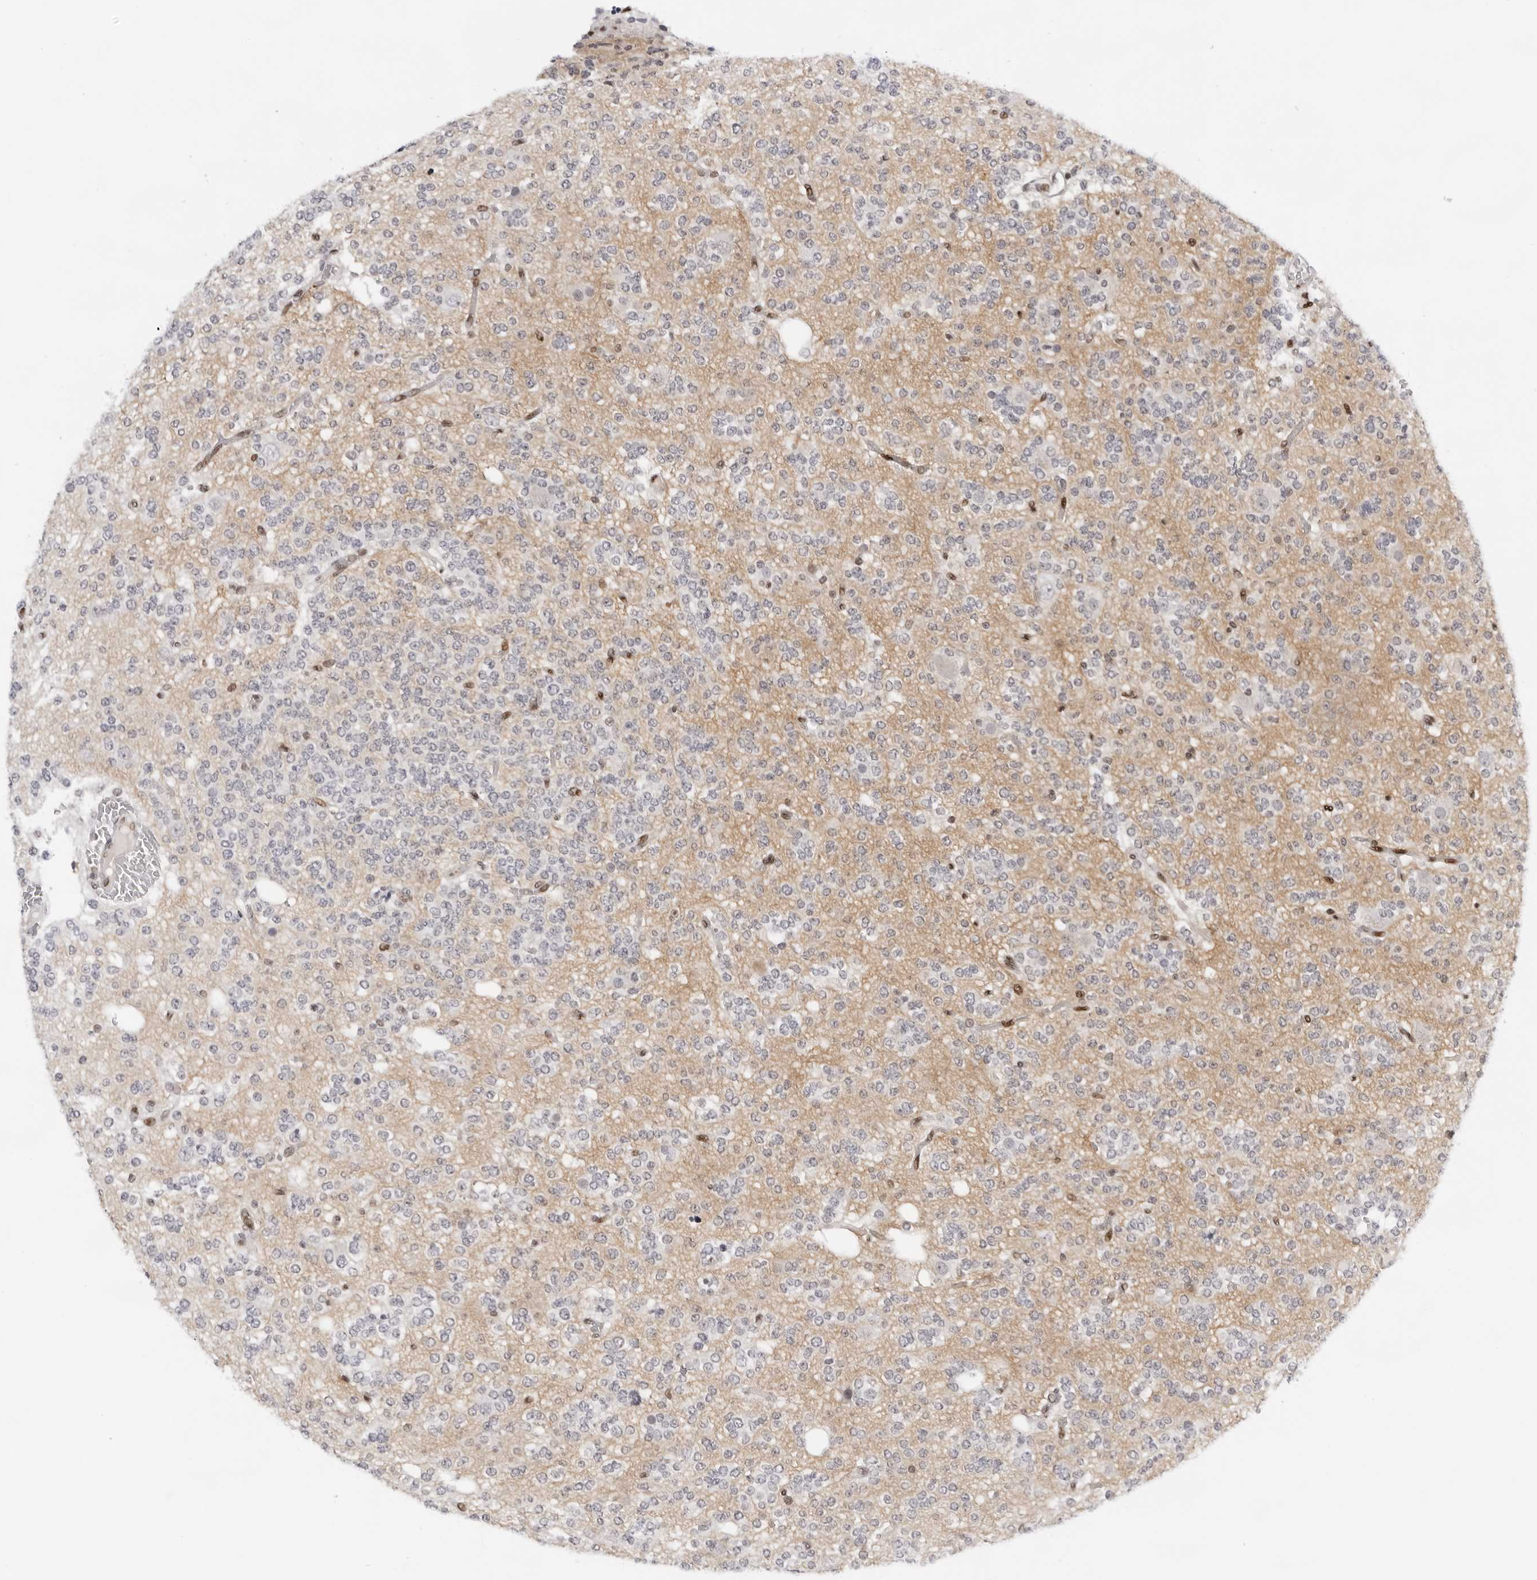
{"staining": {"intensity": "negative", "quantity": "none", "location": "none"}, "tissue": "glioma", "cell_type": "Tumor cells", "image_type": "cancer", "snomed": [{"axis": "morphology", "description": "Glioma, malignant, Low grade"}, {"axis": "topography", "description": "Brain"}], "caption": "Immunohistochemistry micrograph of neoplastic tissue: malignant glioma (low-grade) stained with DAB demonstrates no significant protein positivity in tumor cells.", "gene": "OGG1", "patient": {"sex": "male", "age": 38}}